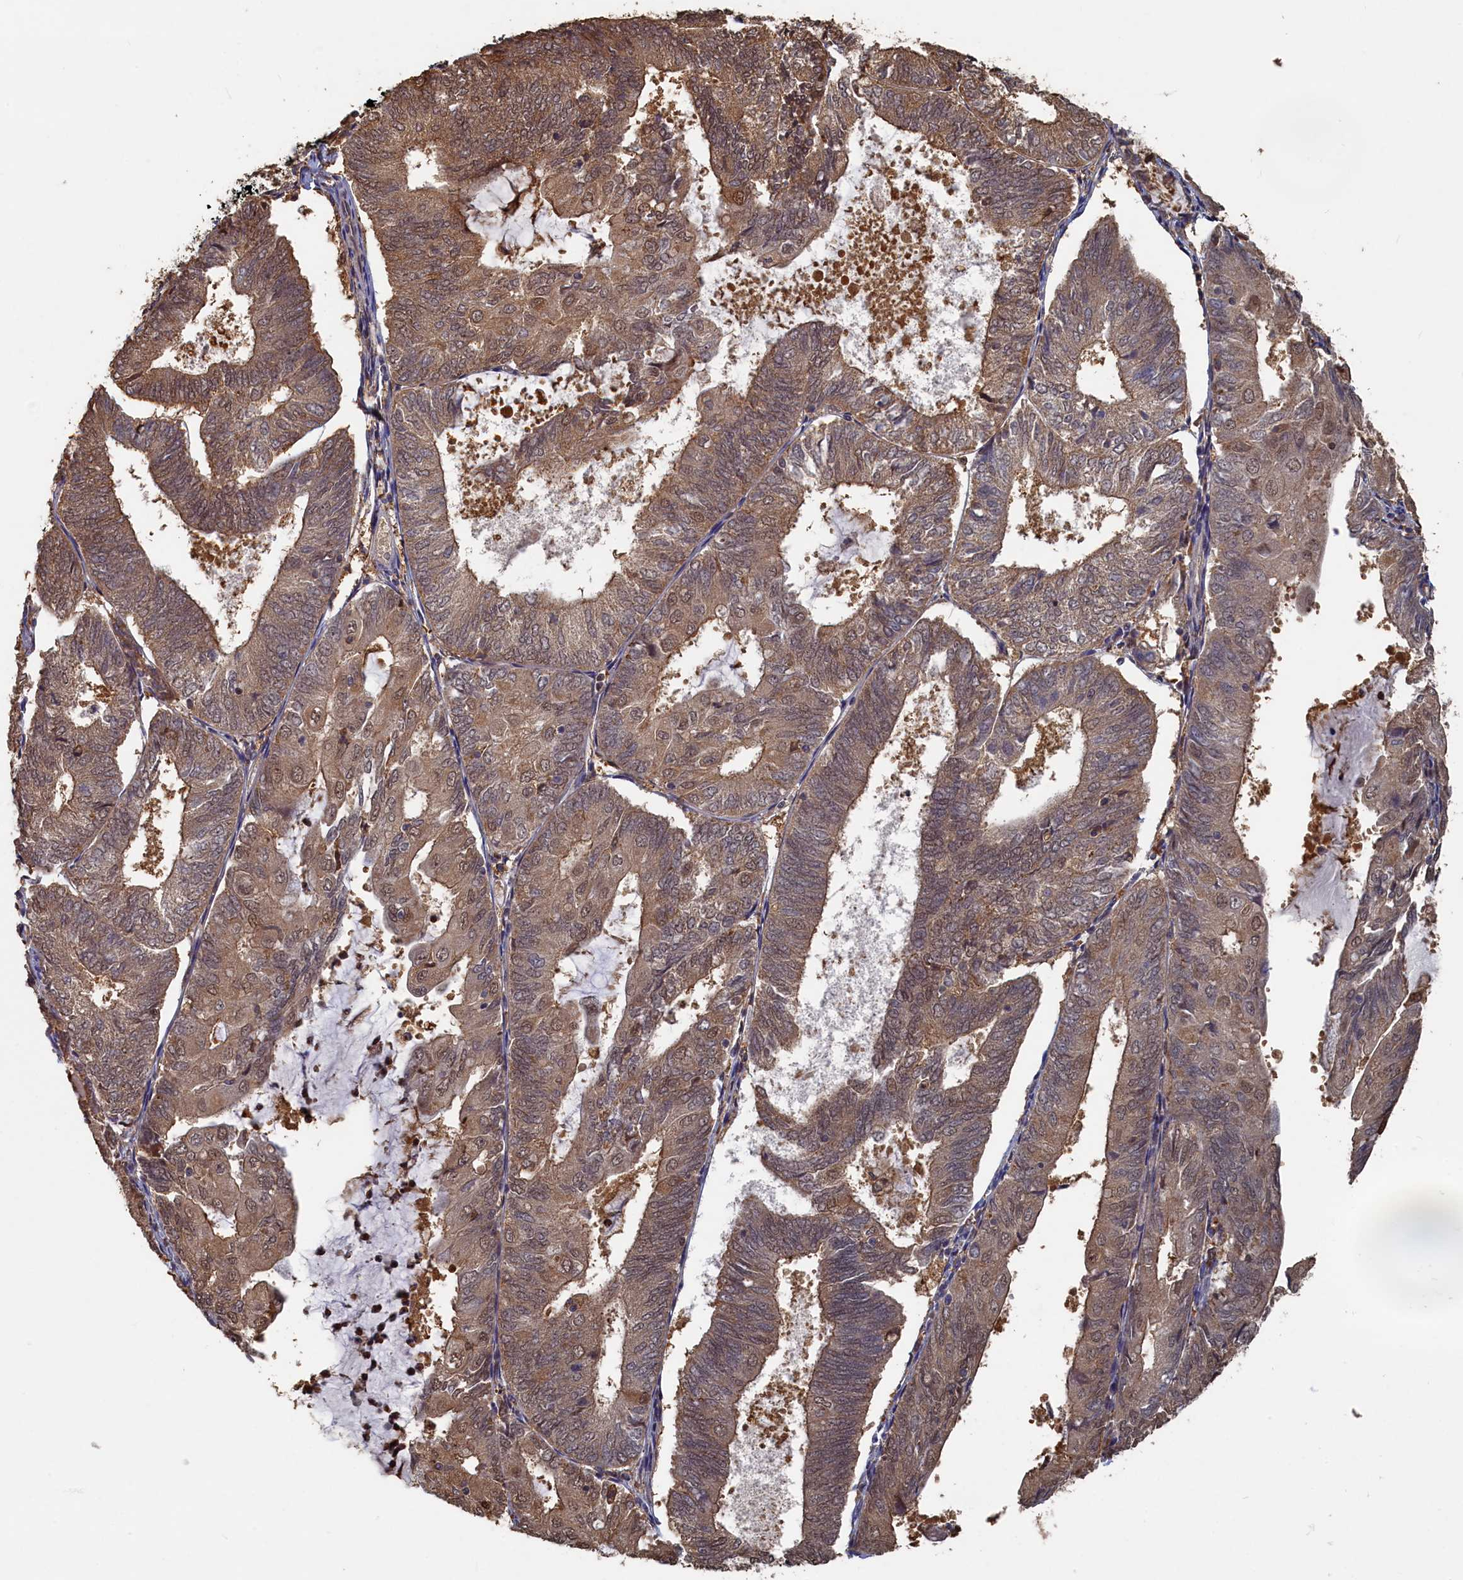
{"staining": {"intensity": "moderate", "quantity": ">75%", "location": "cytoplasmic/membranous,nuclear"}, "tissue": "endometrial cancer", "cell_type": "Tumor cells", "image_type": "cancer", "snomed": [{"axis": "morphology", "description": "Adenocarcinoma, NOS"}, {"axis": "topography", "description": "Endometrium"}], "caption": "High-magnification brightfield microscopy of adenocarcinoma (endometrial) stained with DAB (brown) and counterstained with hematoxylin (blue). tumor cells exhibit moderate cytoplasmic/membranous and nuclear staining is seen in approximately>75% of cells. (Stains: DAB in brown, nuclei in blue, Microscopy: brightfield microscopy at high magnification).", "gene": "UCHL3", "patient": {"sex": "female", "age": 81}}